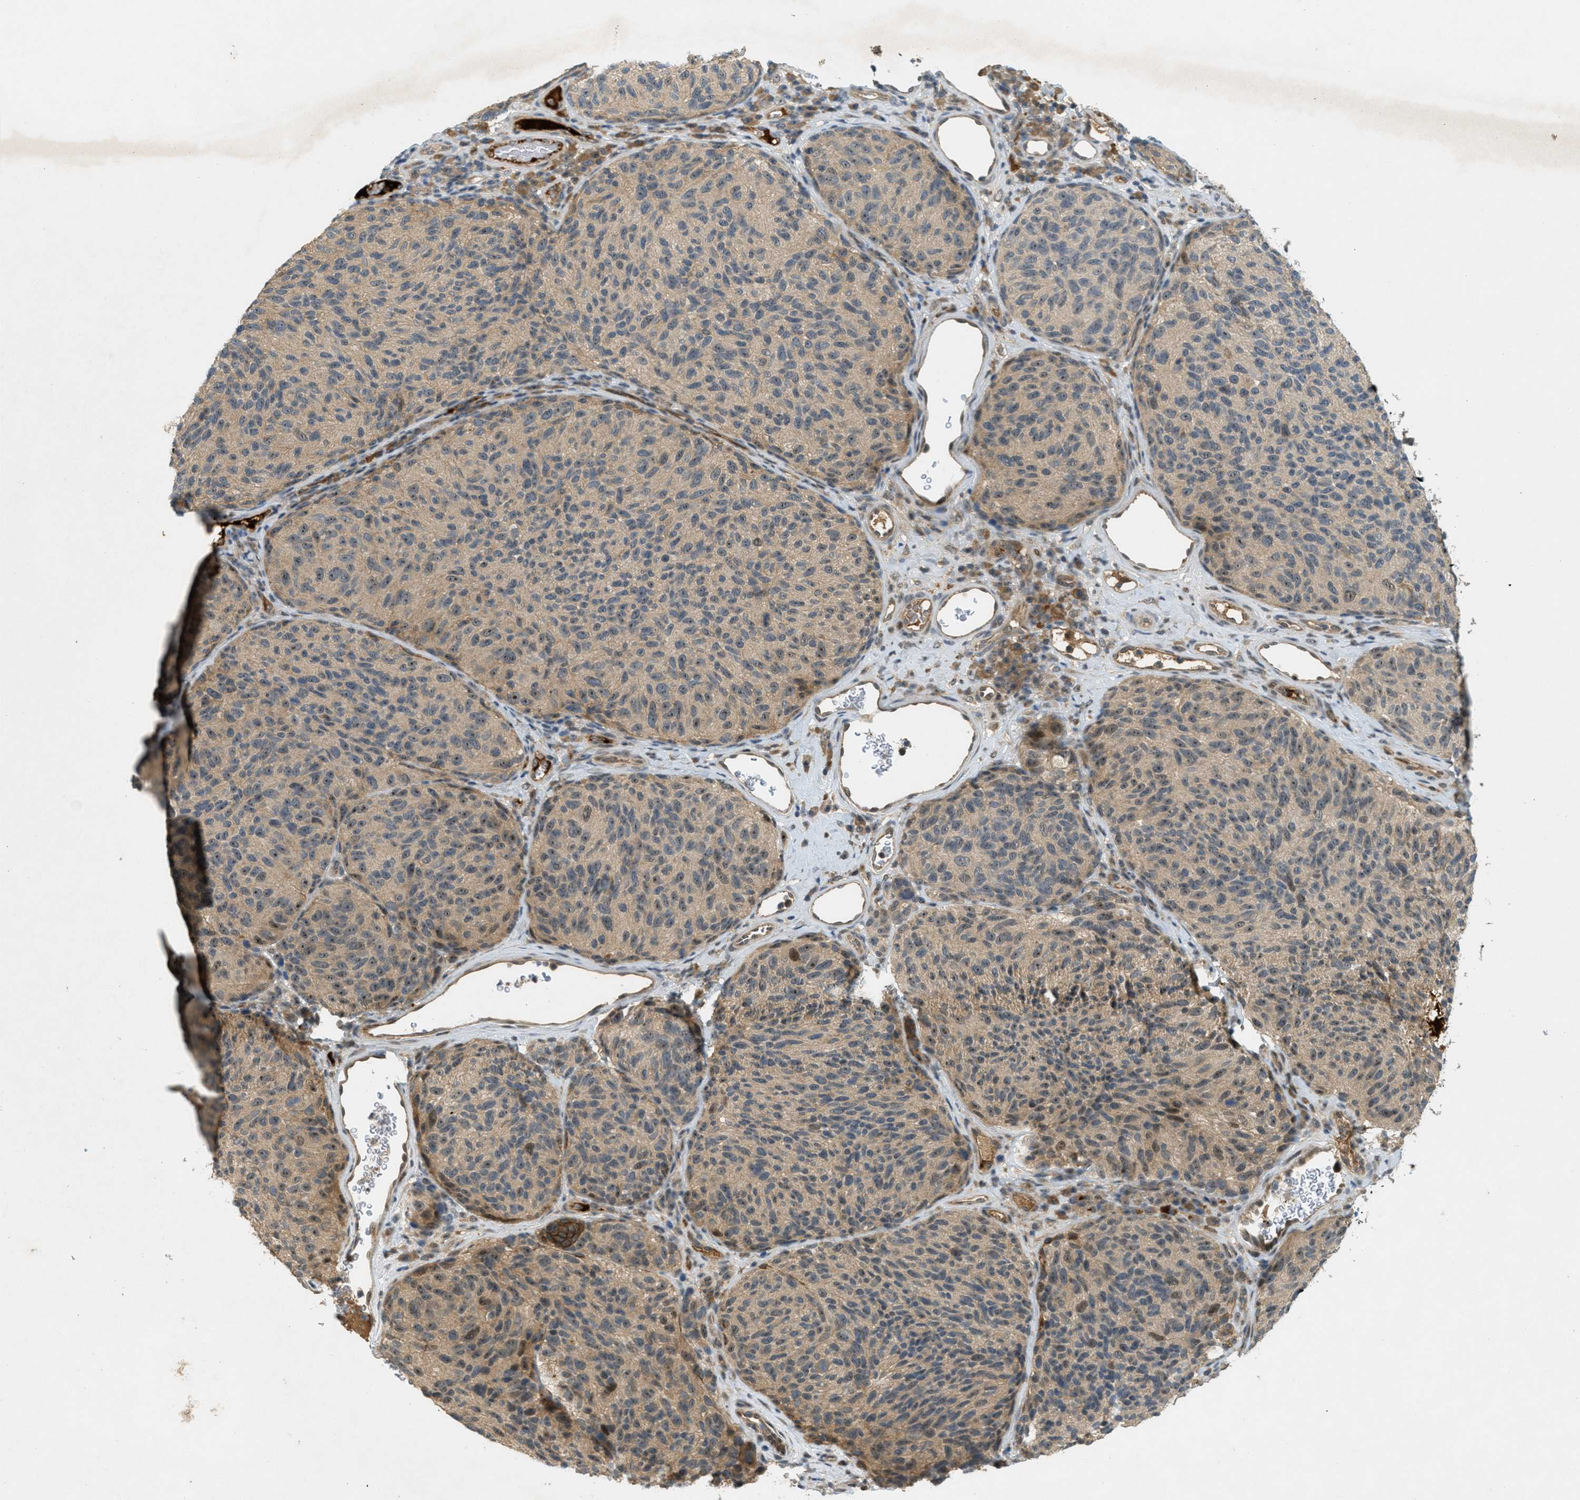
{"staining": {"intensity": "moderate", "quantity": ">75%", "location": "cytoplasmic/membranous,nuclear"}, "tissue": "melanoma", "cell_type": "Tumor cells", "image_type": "cancer", "snomed": [{"axis": "morphology", "description": "Malignant melanoma, NOS"}, {"axis": "topography", "description": "Skin"}], "caption": "A medium amount of moderate cytoplasmic/membranous and nuclear expression is identified in approximately >75% of tumor cells in melanoma tissue. The staining is performed using DAB (3,3'-diaminobenzidine) brown chromogen to label protein expression. The nuclei are counter-stained blue using hematoxylin.", "gene": "STK11", "patient": {"sex": "female", "age": 73}}